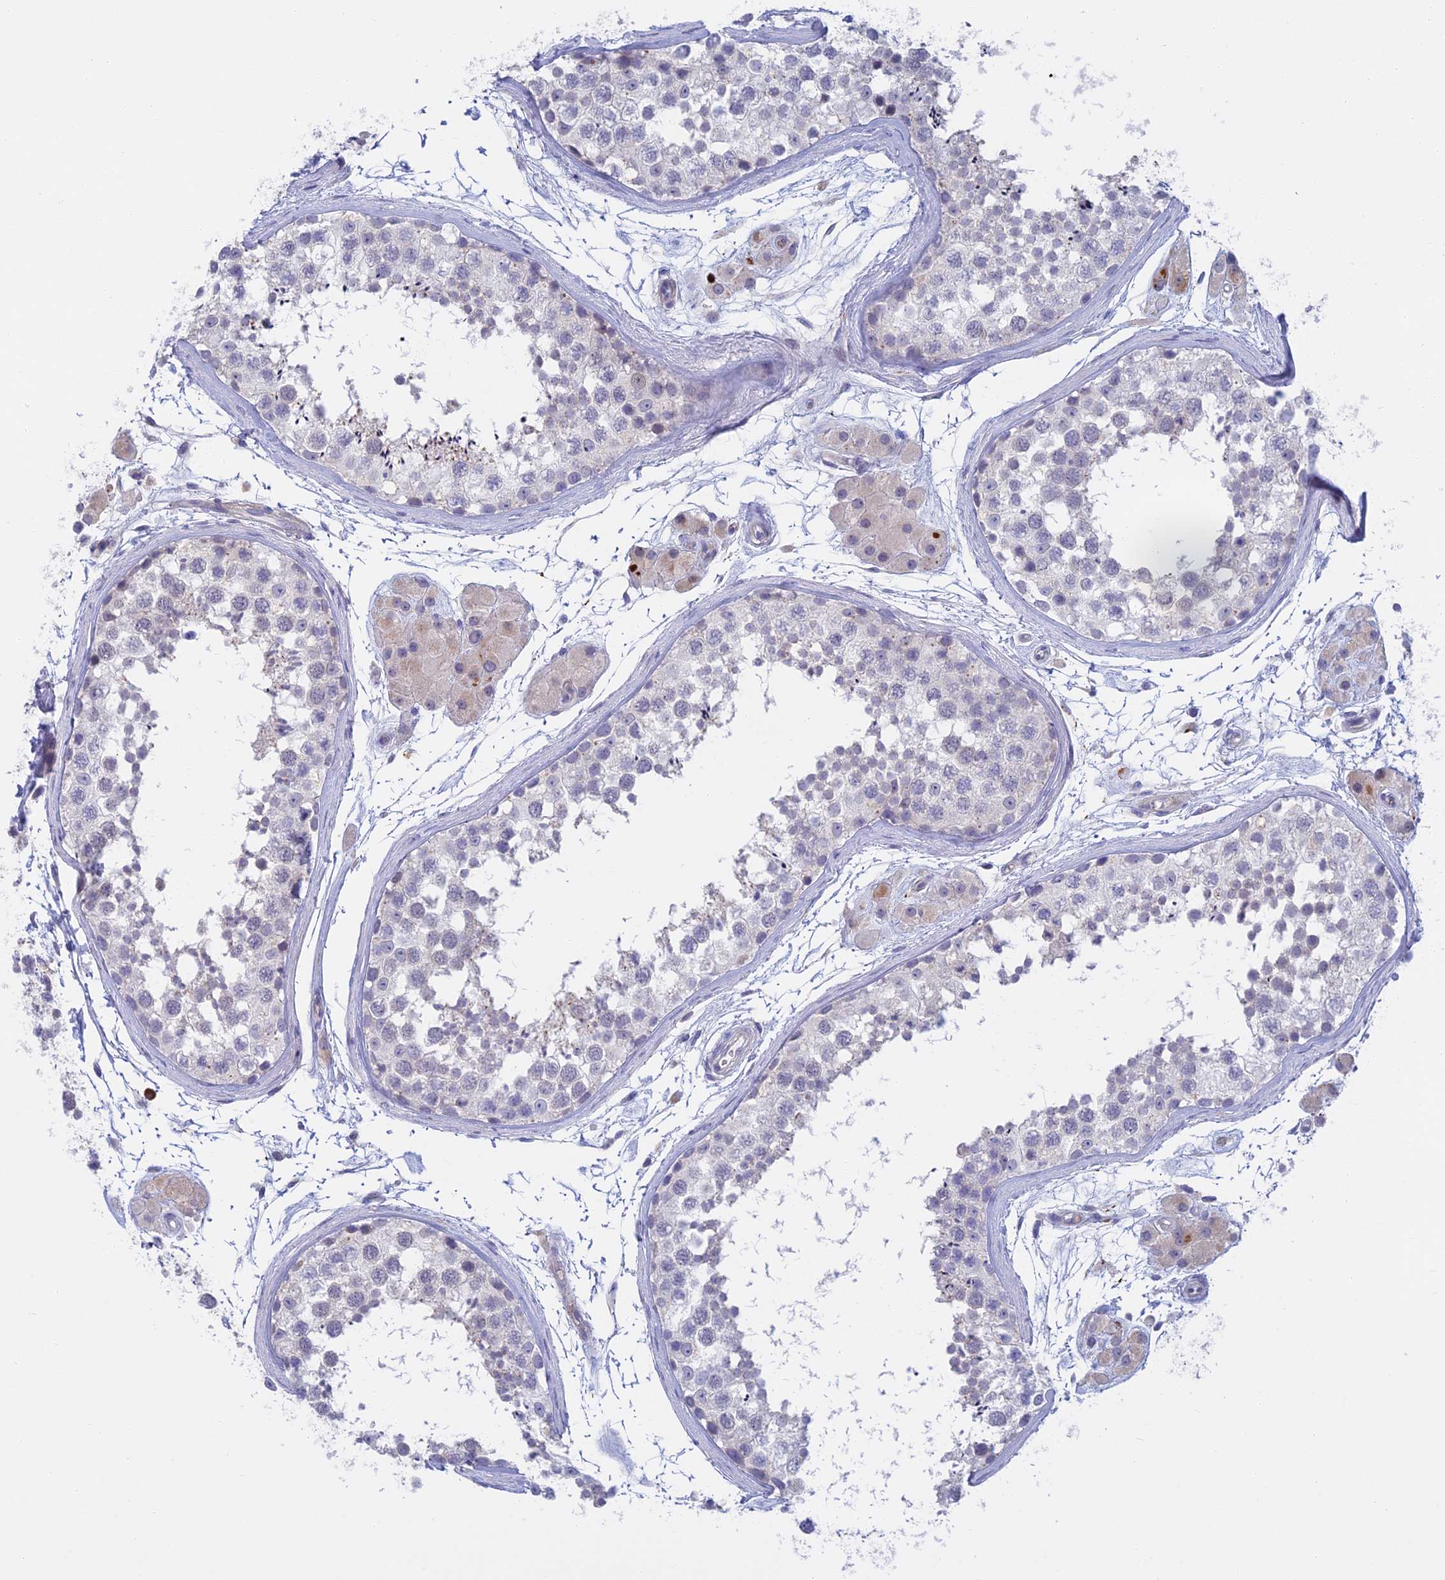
{"staining": {"intensity": "negative", "quantity": "none", "location": "none"}, "tissue": "testis", "cell_type": "Cells in seminiferous ducts", "image_type": "normal", "snomed": [{"axis": "morphology", "description": "Normal tissue, NOS"}, {"axis": "topography", "description": "Testis"}], "caption": "Protein analysis of benign testis displays no significant expression in cells in seminiferous ducts.", "gene": "SLC2A6", "patient": {"sex": "male", "age": 56}}